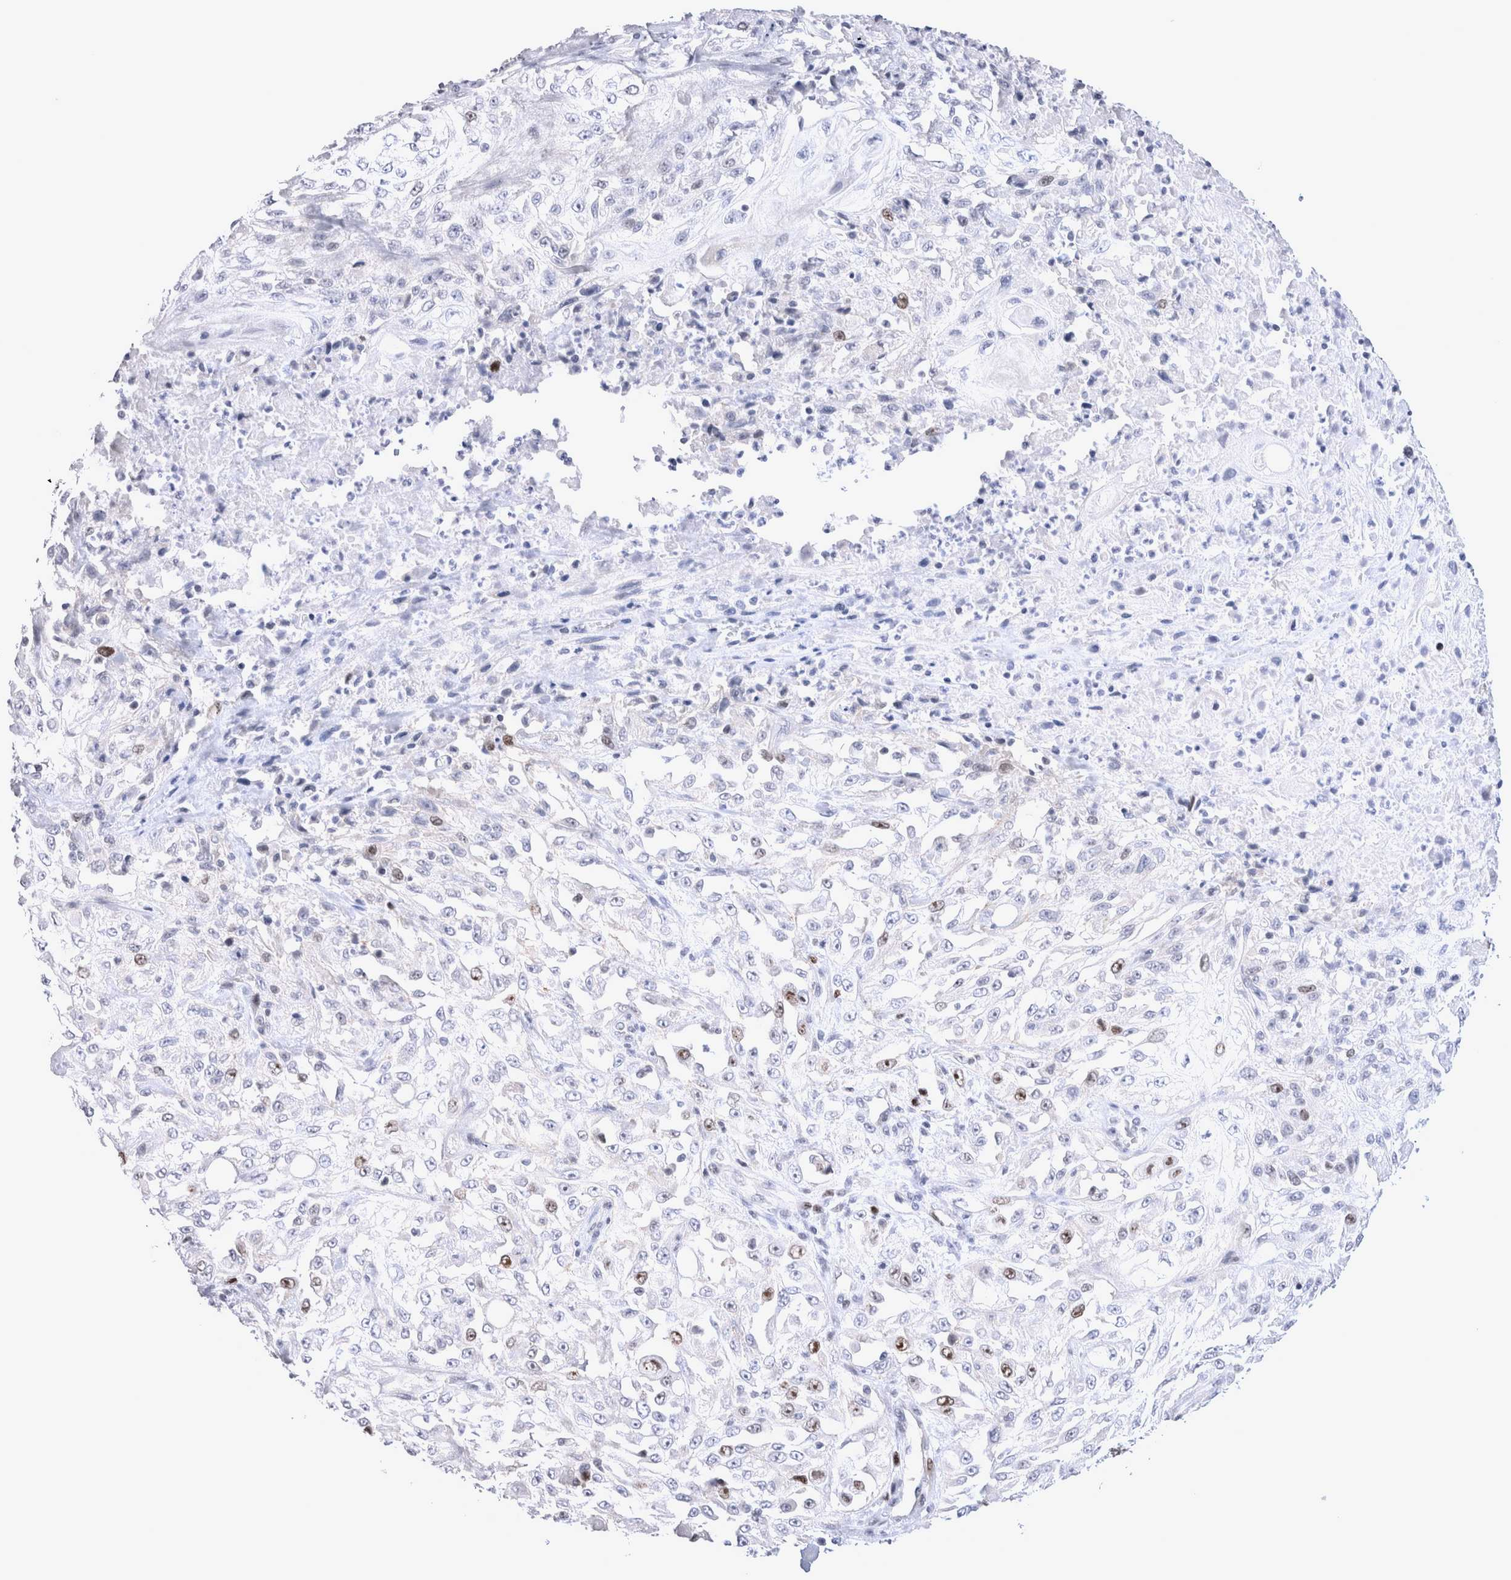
{"staining": {"intensity": "moderate", "quantity": "<25%", "location": "nuclear"}, "tissue": "skin cancer", "cell_type": "Tumor cells", "image_type": "cancer", "snomed": [{"axis": "morphology", "description": "Squamous cell carcinoma, NOS"}, {"axis": "morphology", "description": "Squamous cell carcinoma, metastatic, NOS"}, {"axis": "topography", "description": "Skin"}, {"axis": "topography", "description": "Lymph node"}], "caption": "Brown immunohistochemical staining in human skin cancer exhibits moderate nuclear positivity in about <25% of tumor cells. (DAB IHC with brightfield microscopy, high magnification).", "gene": "KIF18B", "patient": {"sex": "male", "age": 75}}